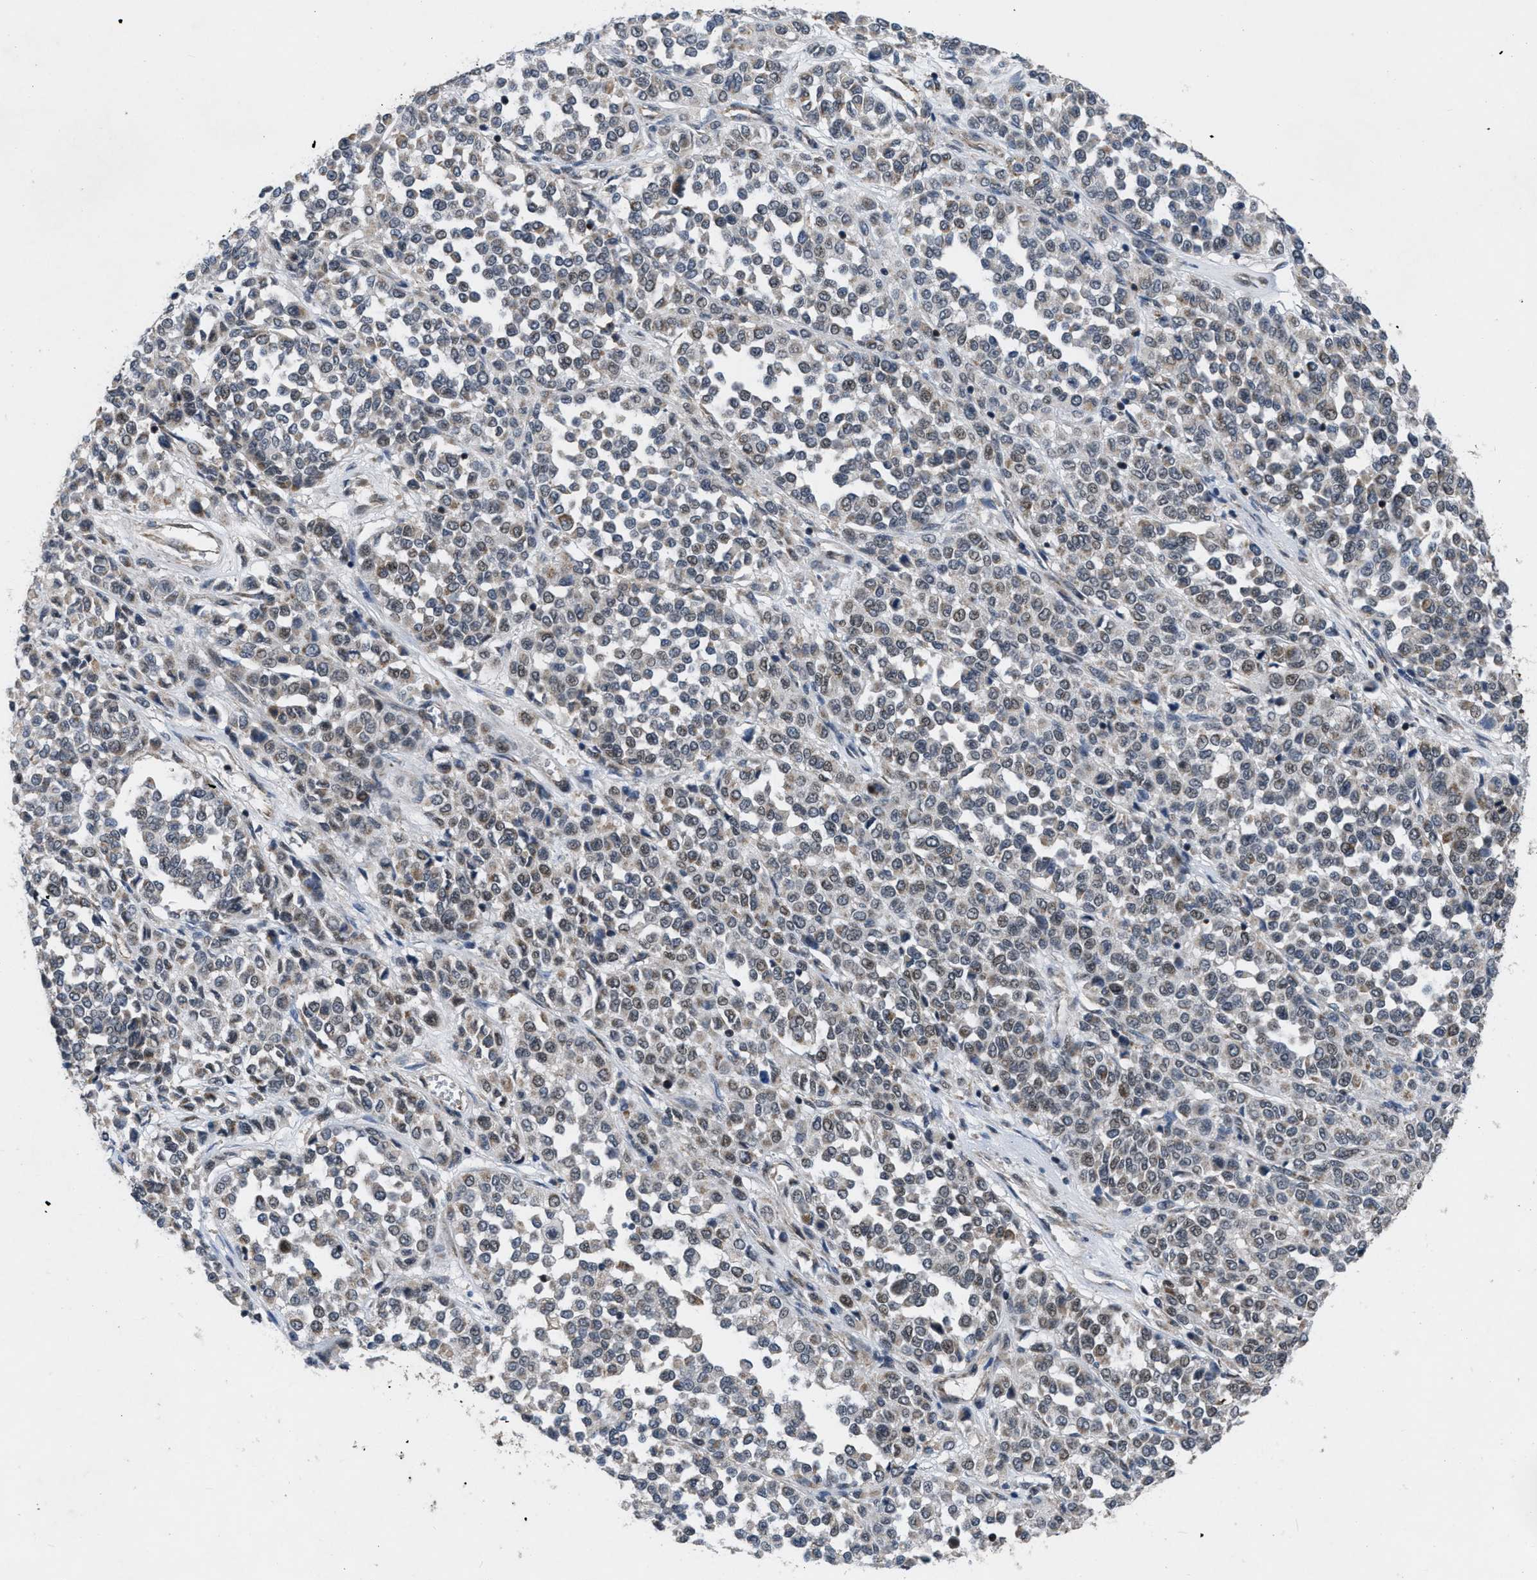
{"staining": {"intensity": "weak", "quantity": "<25%", "location": "cytoplasmic/membranous"}, "tissue": "melanoma", "cell_type": "Tumor cells", "image_type": "cancer", "snomed": [{"axis": "morphology", "description": "Malignant melanoma, Metastatic site"}, {"axis": "topography", "description": "Pancreas"}], "caption": "Tumor cells show no significant expression in malignant melanoma (metastatic site). The staining was performed using DAB (3,3'-diaminobenzidine) to visualize the protein expression in brown, while the nuclei were stained in blue with hematoxylin (Magnification: 20x).", "gene": "ZNHIT1", "patient": {"sex": "female", "age": 30}}